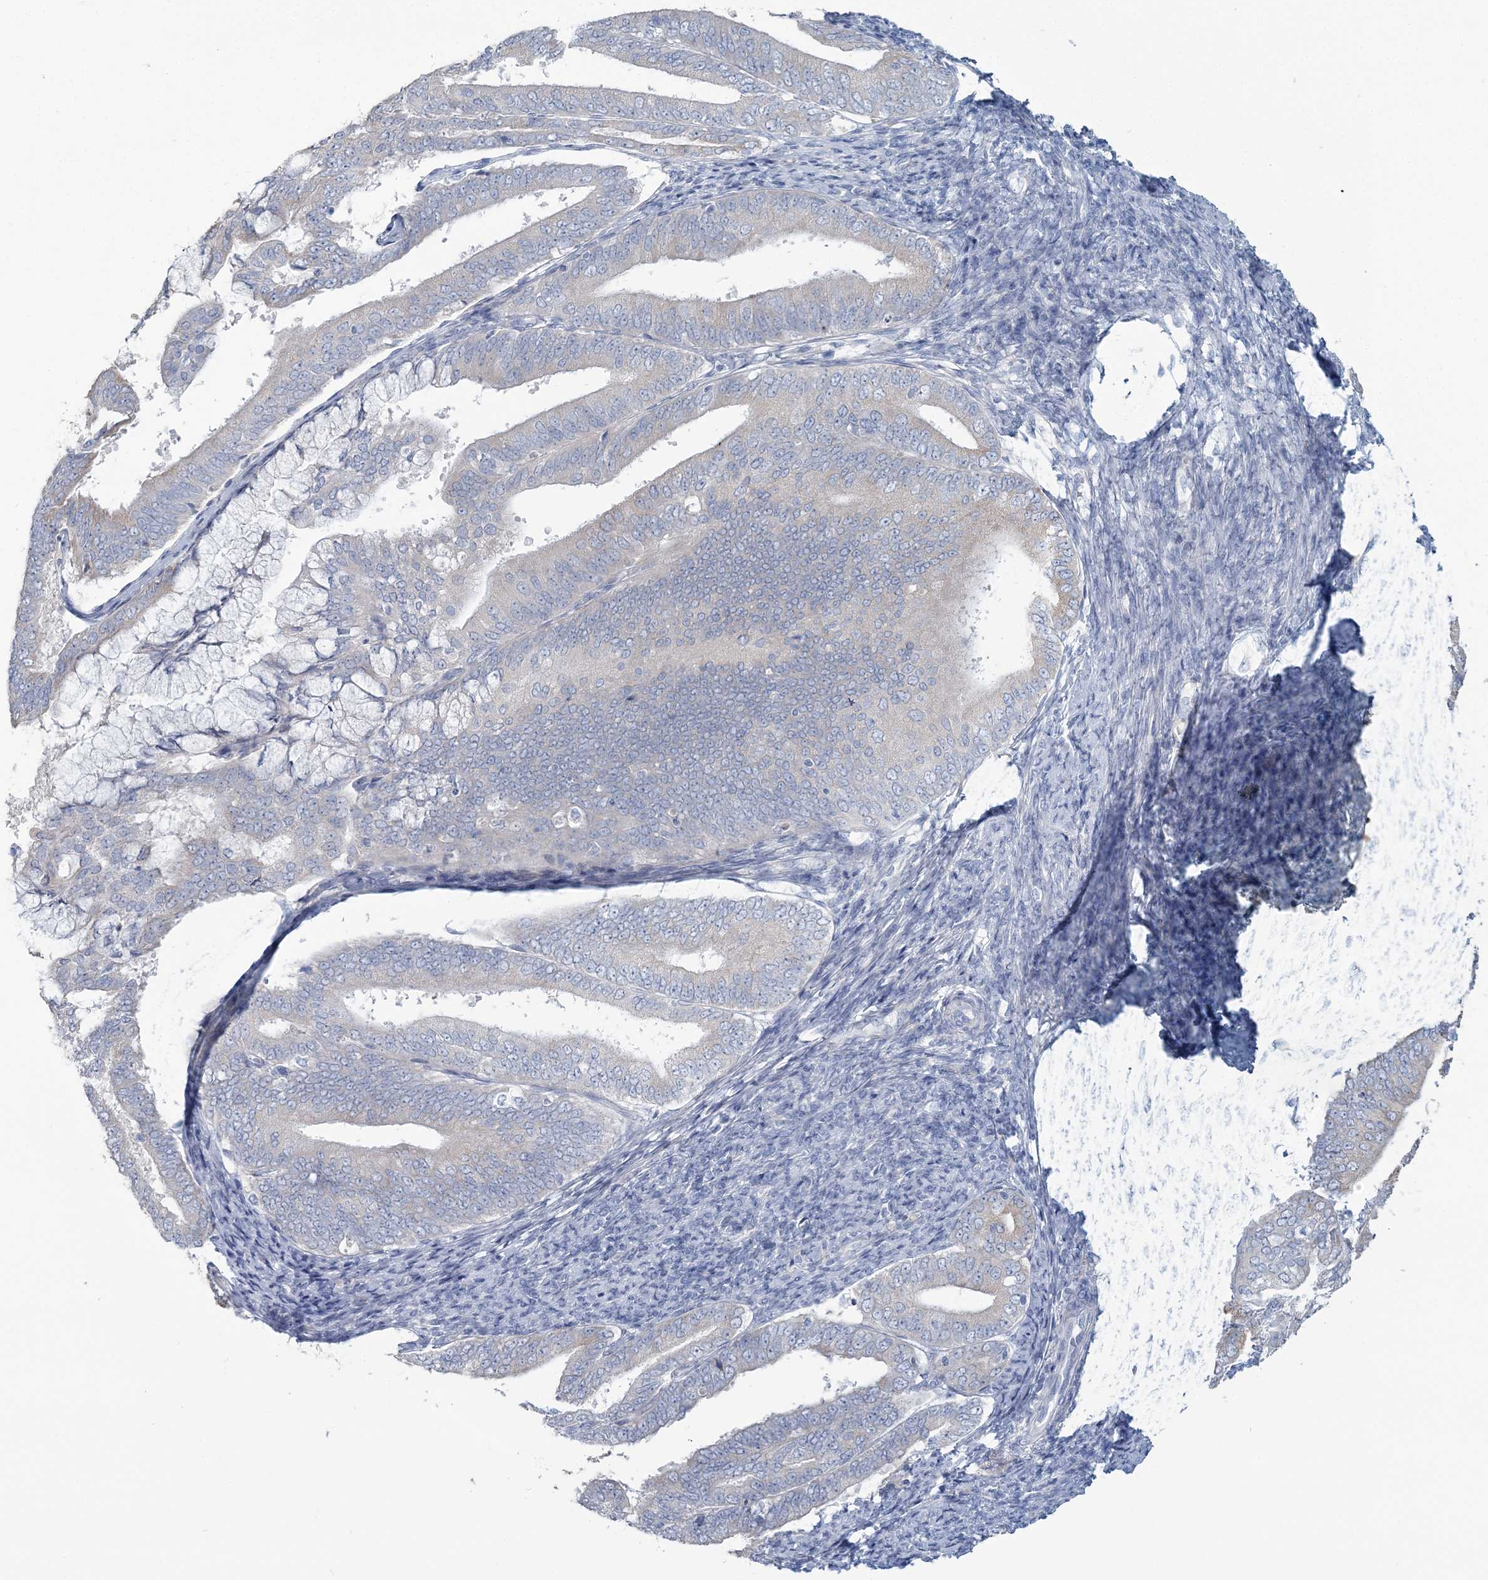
{"staining": {"intensity": "negative", "quantity": "none", "location": "none"}, "tissue": "endometrial cancer", "cell_type": "Tumor cells", "image_type": "cancer", "snomed": [{"axis": "morphology", "description": "Adenocarcinoma, NOS"}, {"axis": "topography", "description": "Endometrium"}], "caption": "The immunohistochemistry image has no significant positivity in tumor cells of endometrial adenocarcinoma tissue. (DAB (3,3'-diaminobenzidine) immunohistochemistry with hematoxylin counter stain).", "gene": "CMBL", "patient": {"sex": "female", "age": 63}}